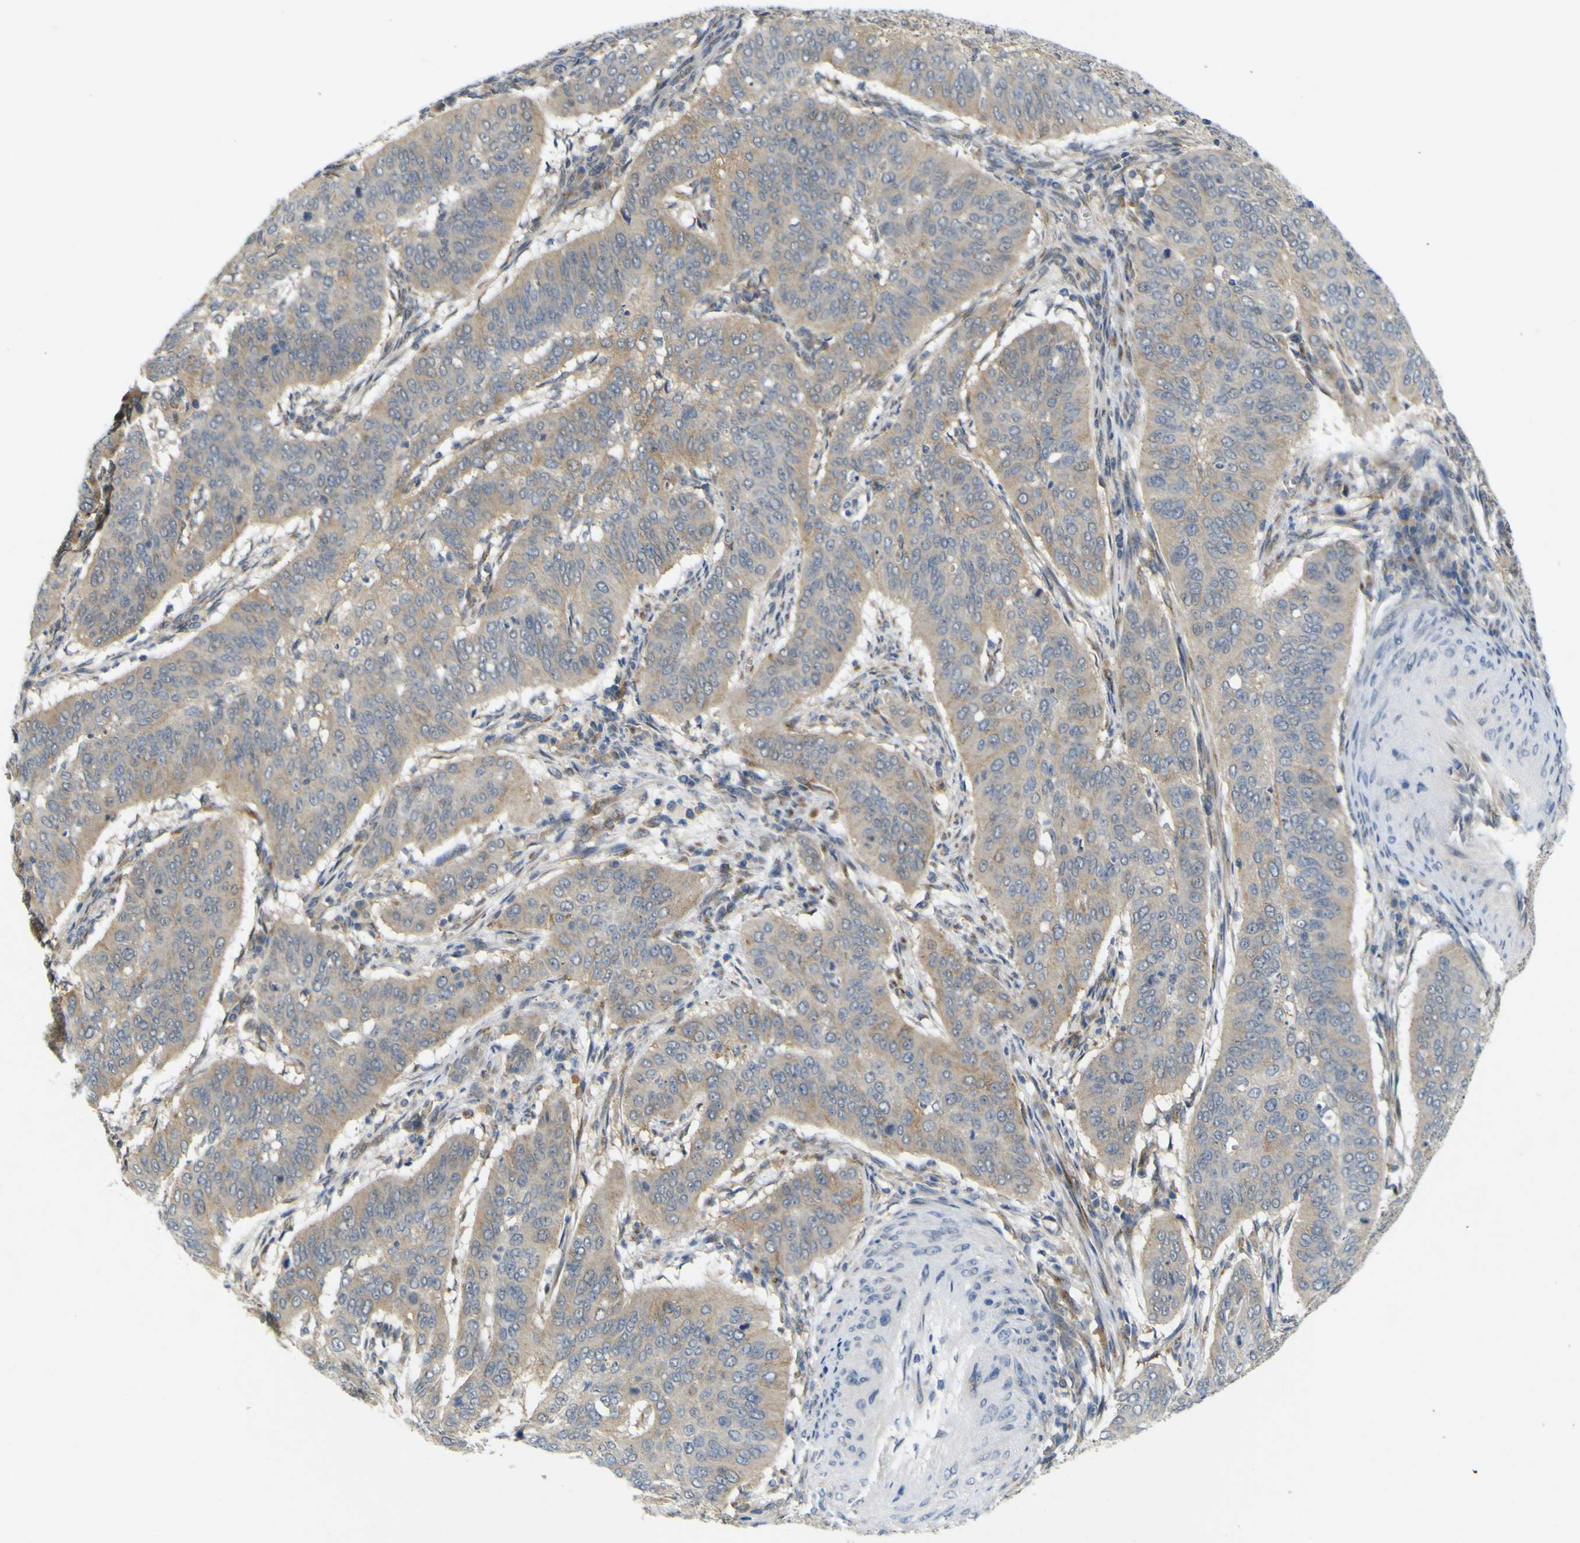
{"staining": {"intensity": "negative", "quantity": "none", "location": "none"}, "tissue": "cervical cancer", "cell_type": "Tumor cells", "image_type": "cancer", "snomed": [{"axis": "morphology", "description": "Normal tissue, NOS"}, {"axis": "morphology", "description": "Squamous cell carcinoma, NOS"}, {"axis": "topography", "description": "Cervix"}], "caption": "Protein analysis of cervical squamous cell carcinoma shows no significant positivity in tumor cells.", "gene": "IGF2R", "patient": {"sex": "female", "age": 39}}